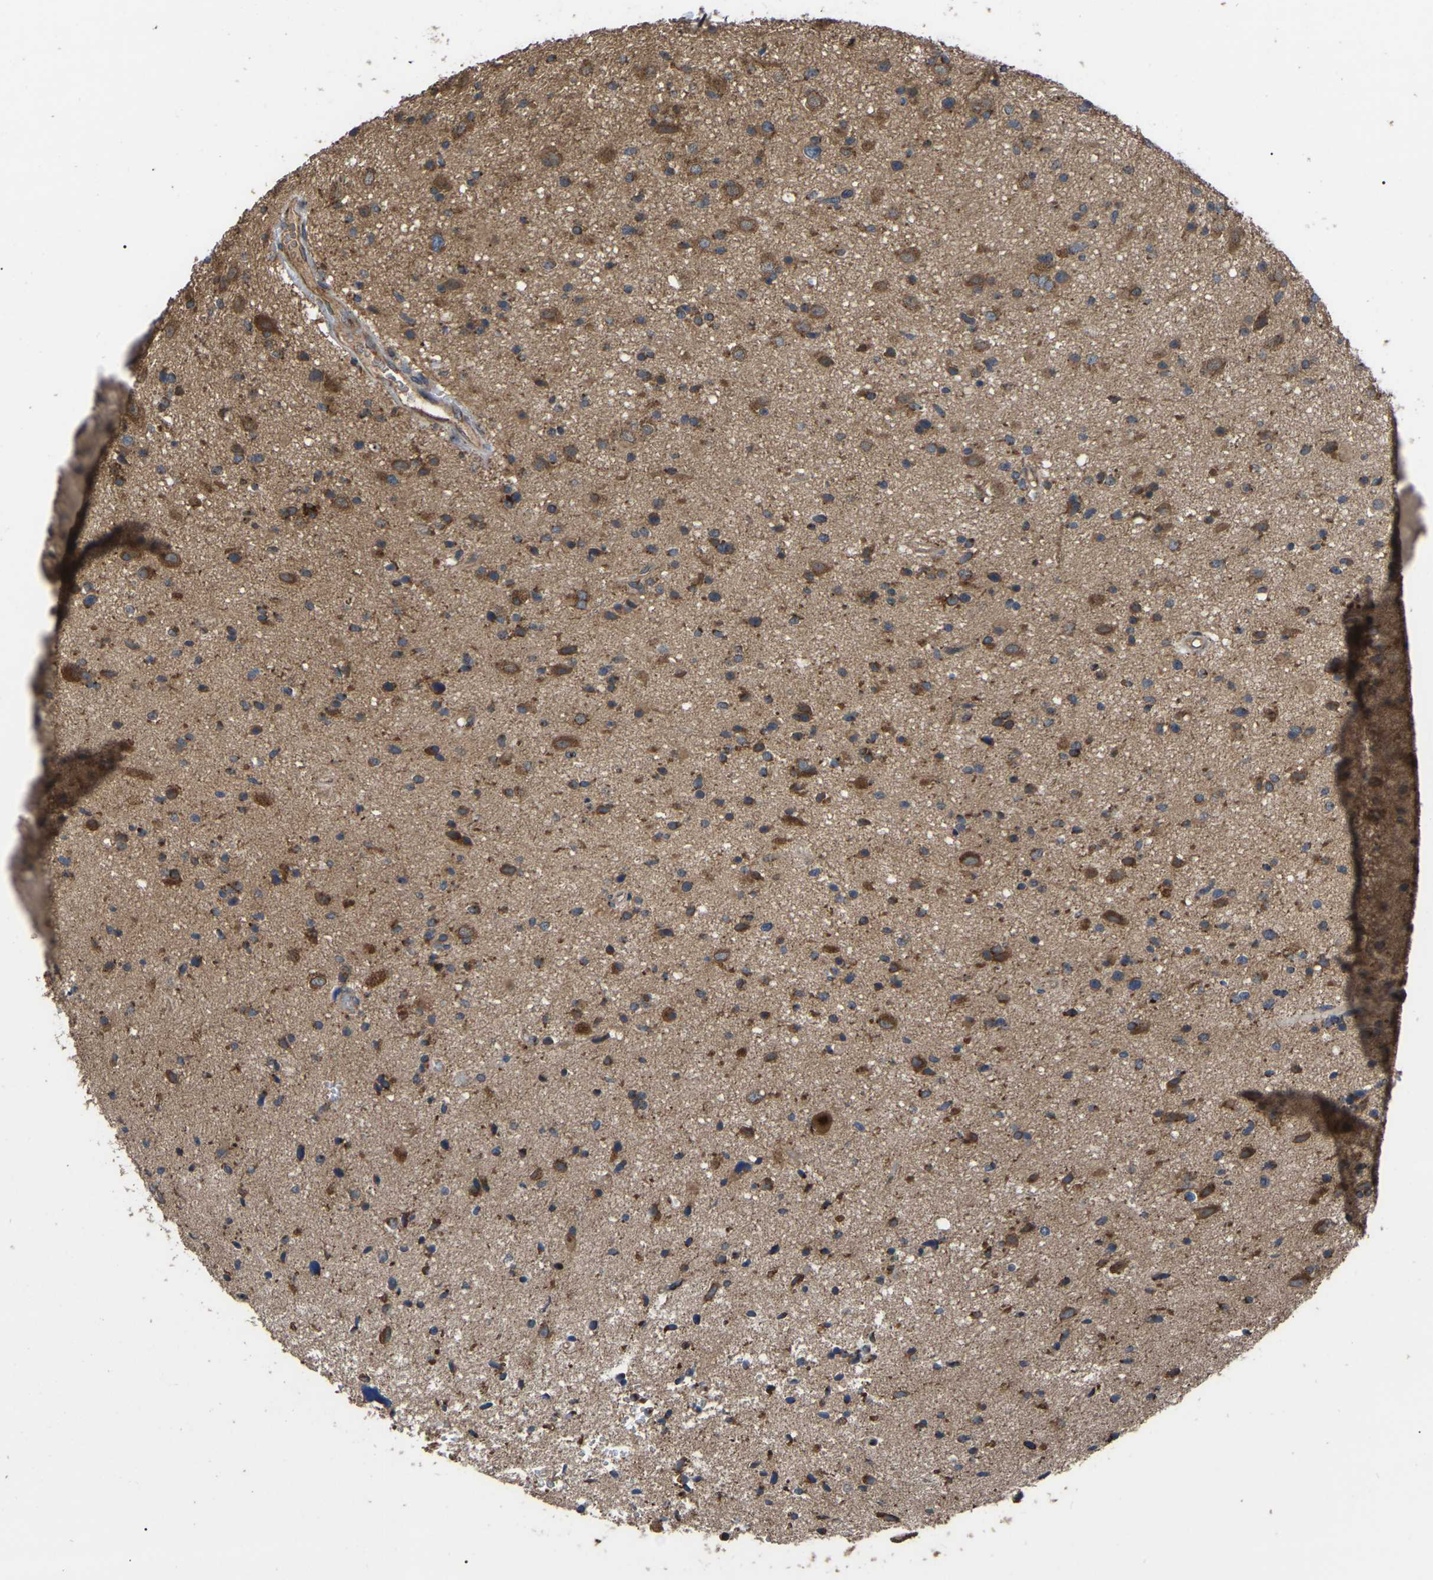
{"staining": {"intensity": "moderate", "quantity": ">75%", "location": "cytoplasmic/membranous"}, "tissue": "glioma", "cell_type": "Tumor cells", "image_type": "cancer", "snomed": [{"axis": "morphology", "description": "Glioma, malignant, High grade"}, {"axis": "topography", "description": "Brain"}], "caption": "This is an image of IHC staining of malignant glioma (high-grade), which shows moderate staining in the cytoplasmic/membranous of tumor cells.", "gene": "GCC1", "patient": {"sex": "male", "age": 33}}